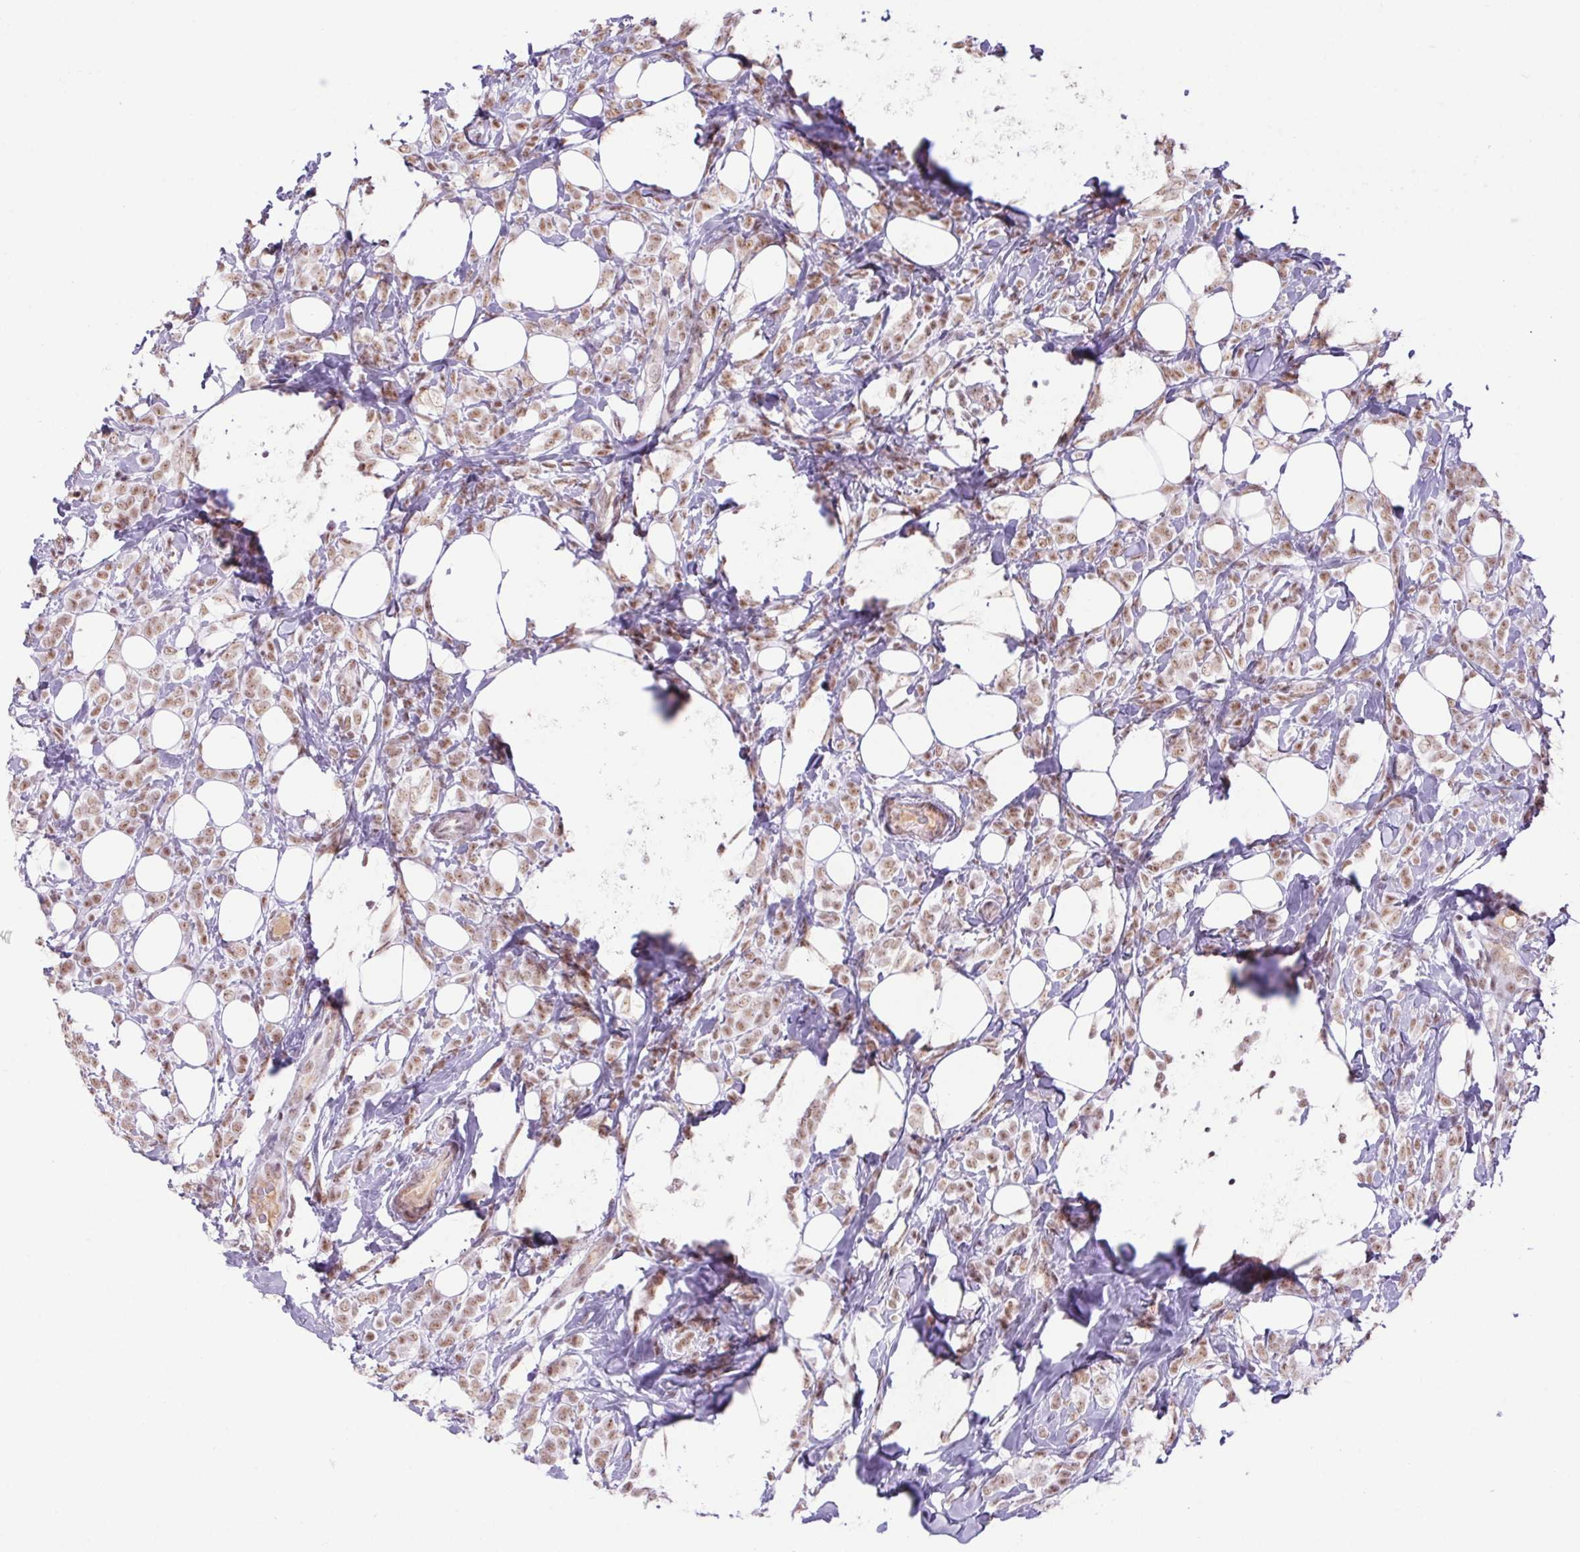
{"staining": {"intensity": "moderate", "quantity": ">75%", "location": "nuclear"}, "tissue": "breast cancer", "cell_type": "Tumor cells", "image_type": "cancer", "snomed": [{"axis": "morphology", "description": "Lobular carcinoma"}, {"axis": "topography", "description": "Breast"}], "caption": "IHC (DAB) staining of human breast lobular carcinoma displays moderate nuclear protein staining in approximately >75% of tumor cells.", "gene": "DDX17", "patient": {"sex": "female", "age": 49}}